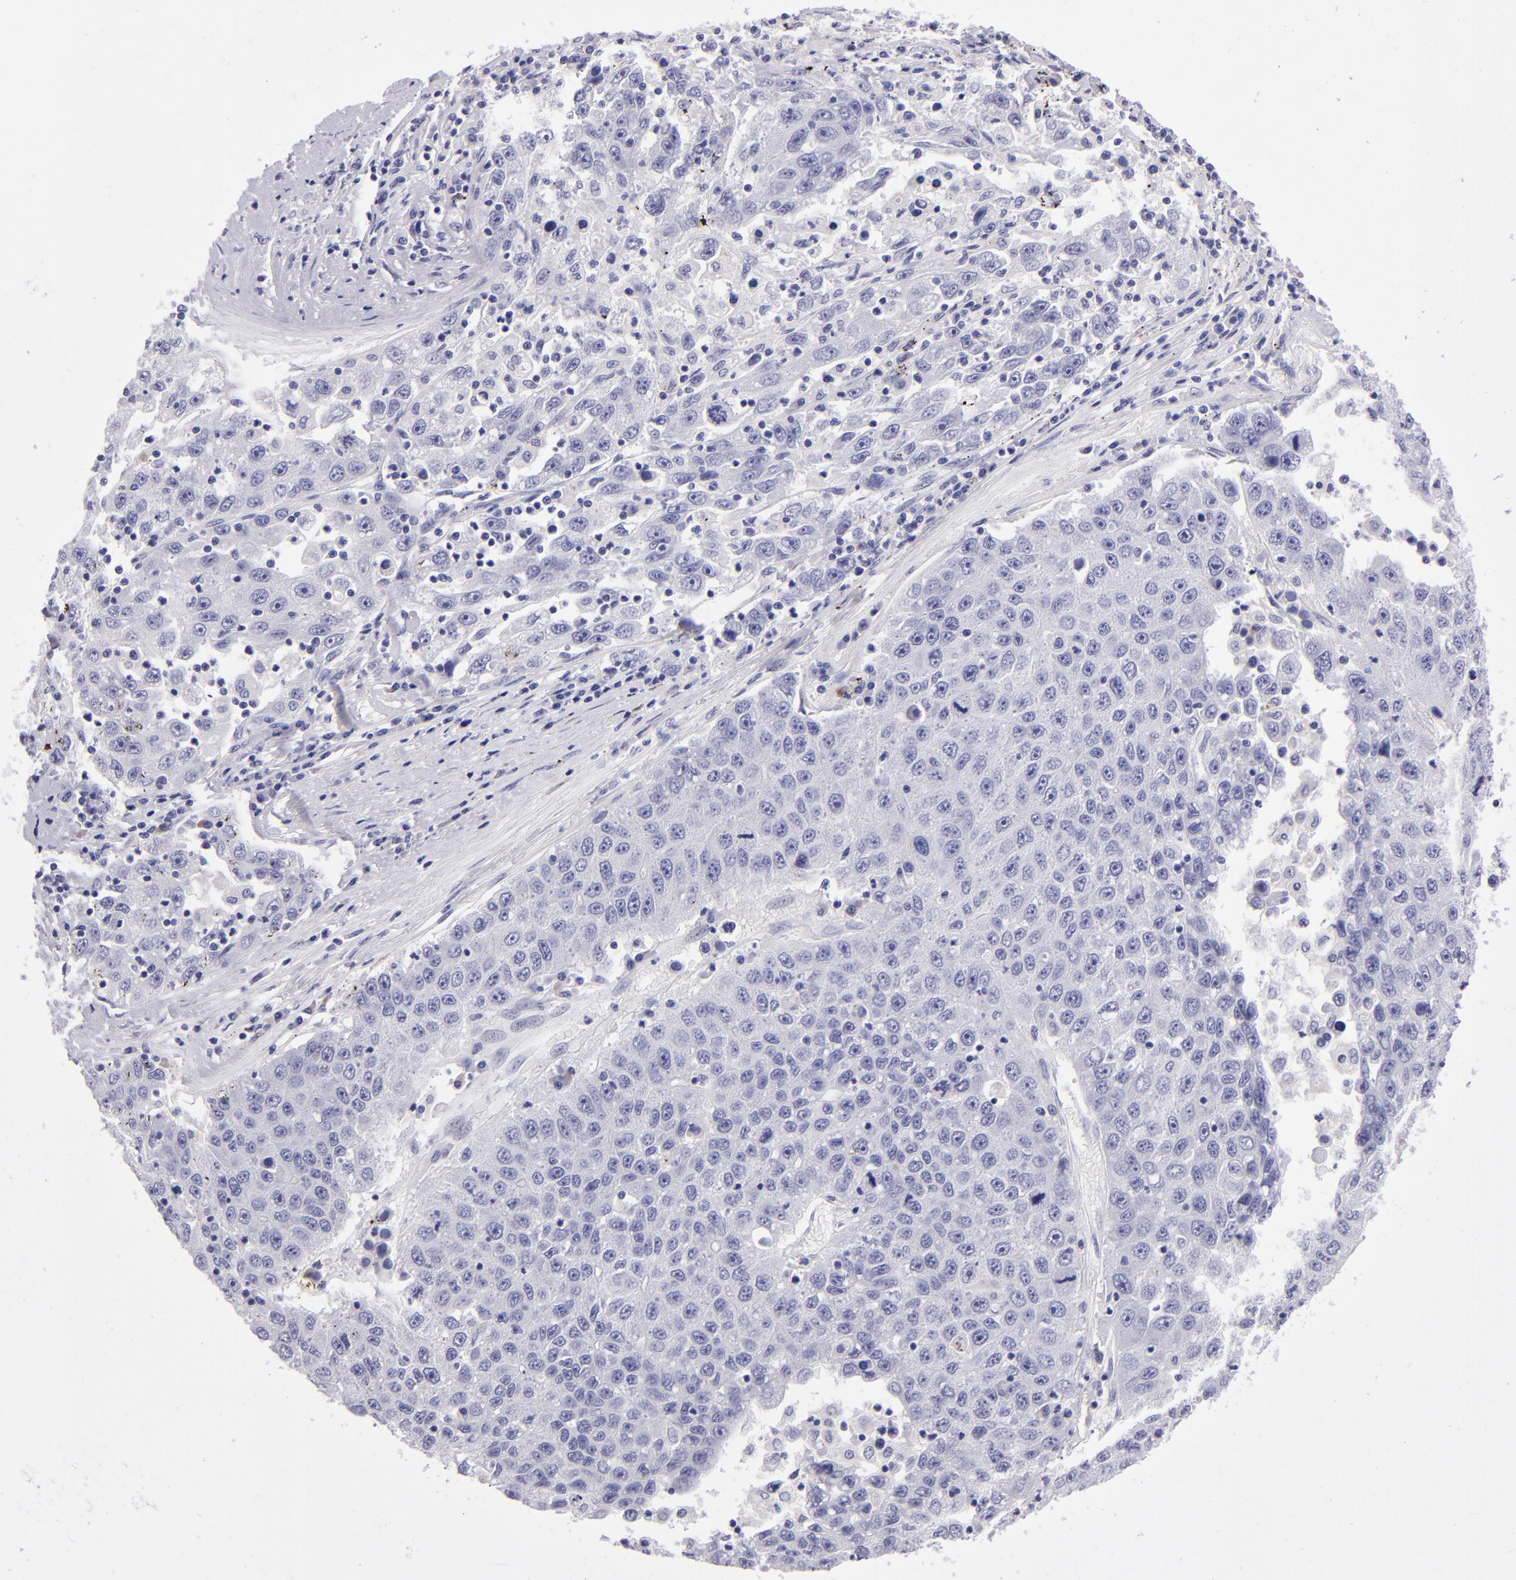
{"staining": {"intensity": "negative", "quantity": "none", "location": "none"}, "tissue": "liver cancer", "cell_type": "Tumor cells", "image_type": "cancer", "snomed": [{"axis": "morphology", "description": "Carcinoma, Hepatocellular, NOS"}, {"axis": "topography", "description": "Liver"}], "caption": "High magnification brightfield microscopy of liver cancer (hepatocellular carcinoma) stained with DAB (3,3'-diaminobenzidine) (brown) and counterstained with hematoxylin (blue): tumor cells show no significant positivity.", "gene": "TYRP1", "patient": {"sex": "male", "age": 49}}